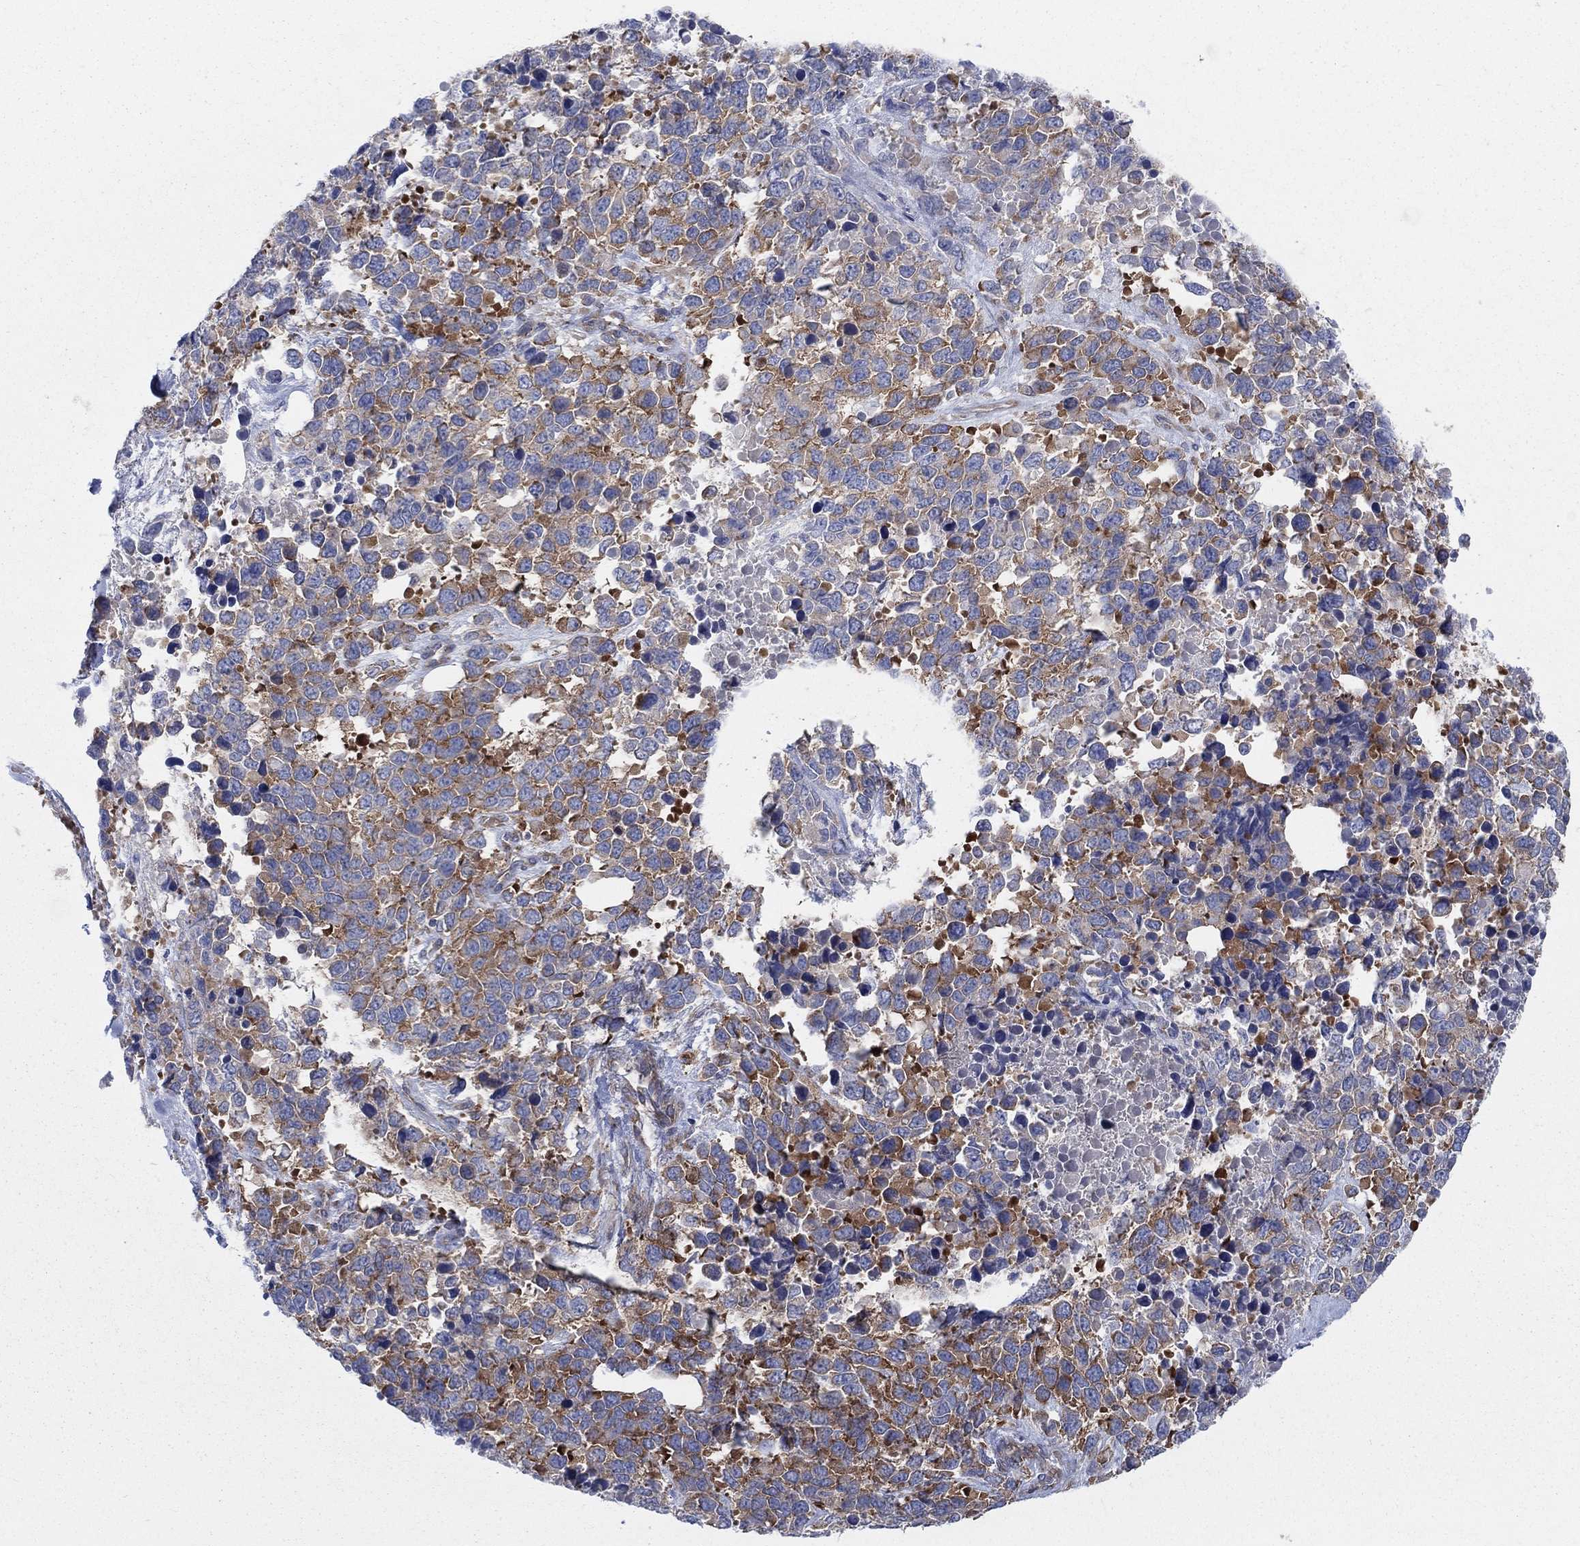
{"staining": {"intensity": "strong", "quantity": "25%-75%", "location": "cytoplasmic/membranous"}, "tissue": "melanoma", "cell_type": "Tumor cells", "image_type": "cancer", "snomed": [{"axis": "morphology", "description": "Malignant melanoma, Metastatic site"}, {"axis": "topography", "description": "Skin"}], "caption": "The immunohistochemical stain shows strong cytoplasmic/membranous positivity in tumor cells of melanoma tissue. Ihc stains the protein of interest in brown and the nuclei are stained blue.", "gene": "TMEM59", "patient": {"sex": "male", "age": 84}}